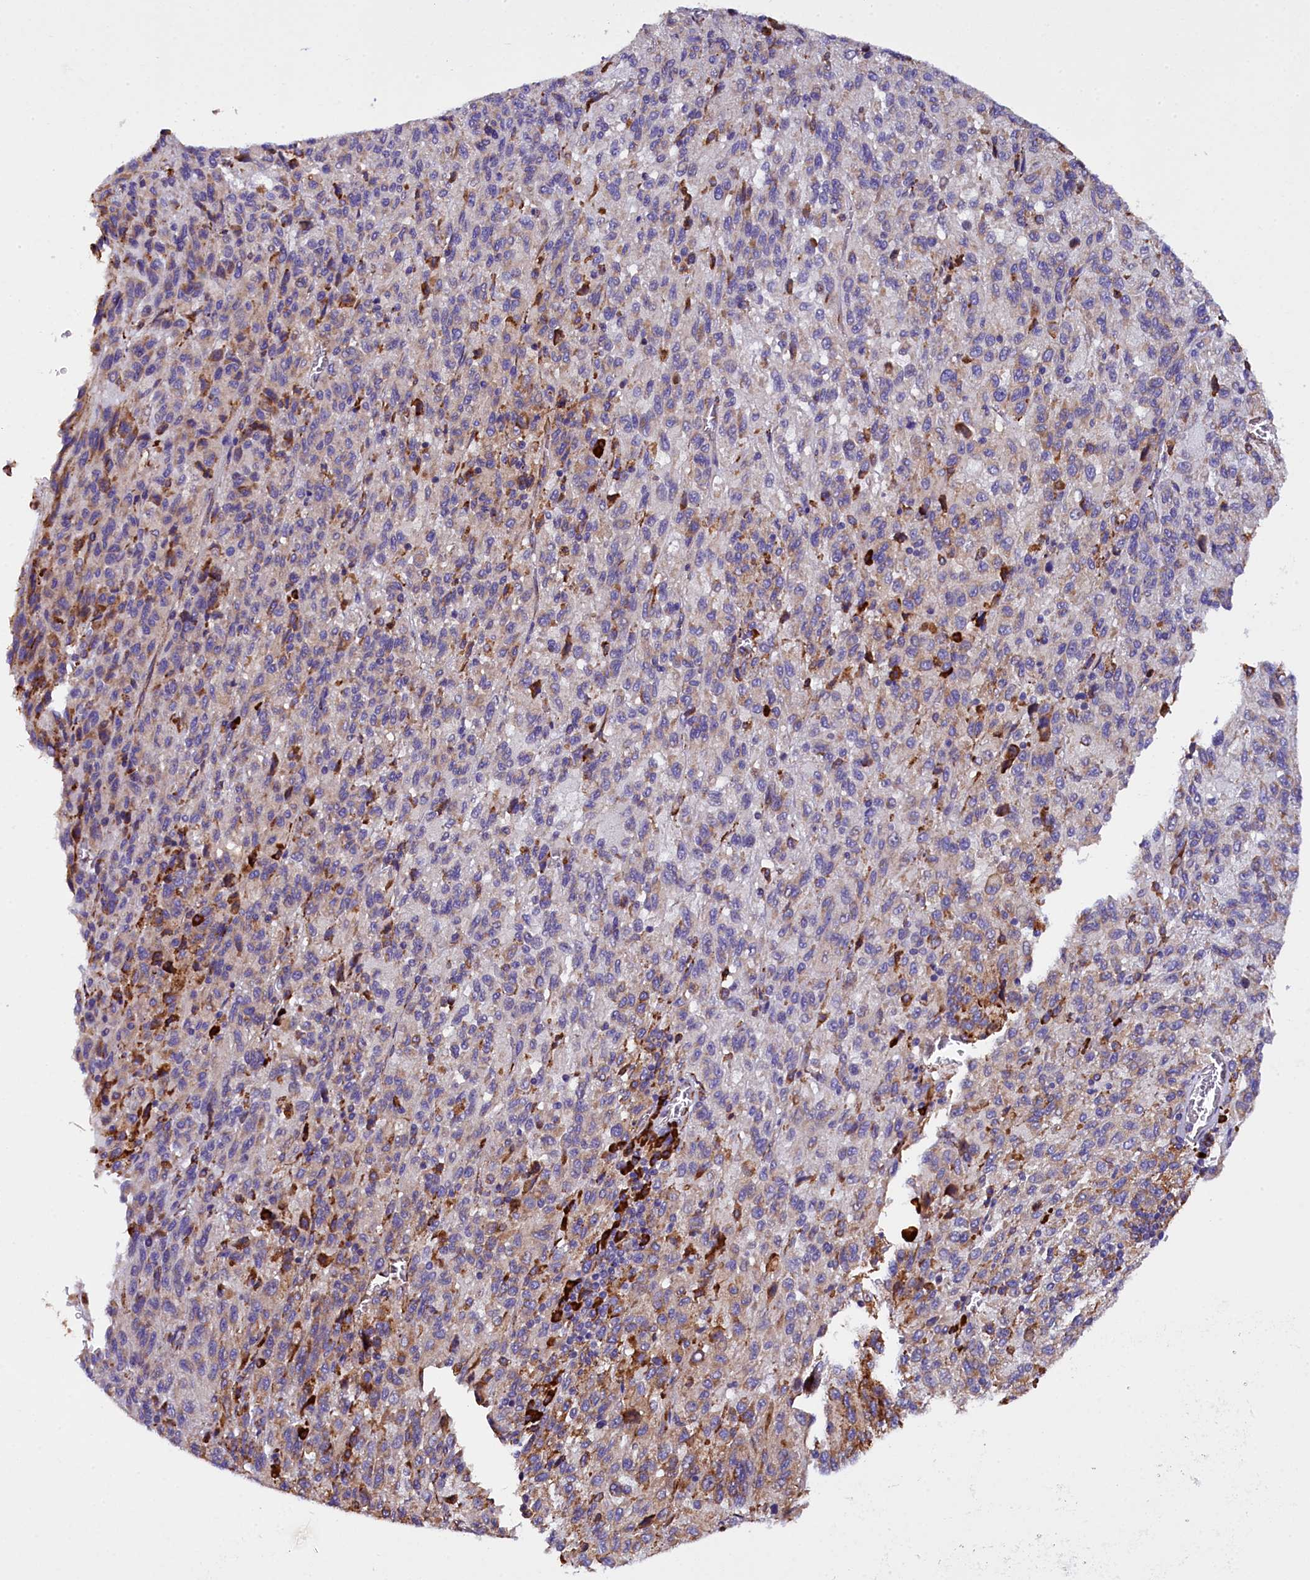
{"staining": {"intensity": "moderate", "quantity": "<25%", "location": "cytoplasmic/membranous"}, "tissue": "melanoma", "cell_type": "Tumor cells", "image_type": "cancer", "snomed": [{"axis": "morphology", "description": "Malignant melanoma, Metastatic site"}, {"axis": "topography", "description": "Lung"}], "caption": "DAB (3,3'-diaminobenzidine) immunohistochemical staining of malignant melanoma (metastatic site) displays moderate cytoplasmic/membranous protein expression in approximately <25% of tumor cells. (IHC, brightfield microscopy, high magnification).", "gene": "CAPS2", "patient": {"sex": "male", "age": 64}}